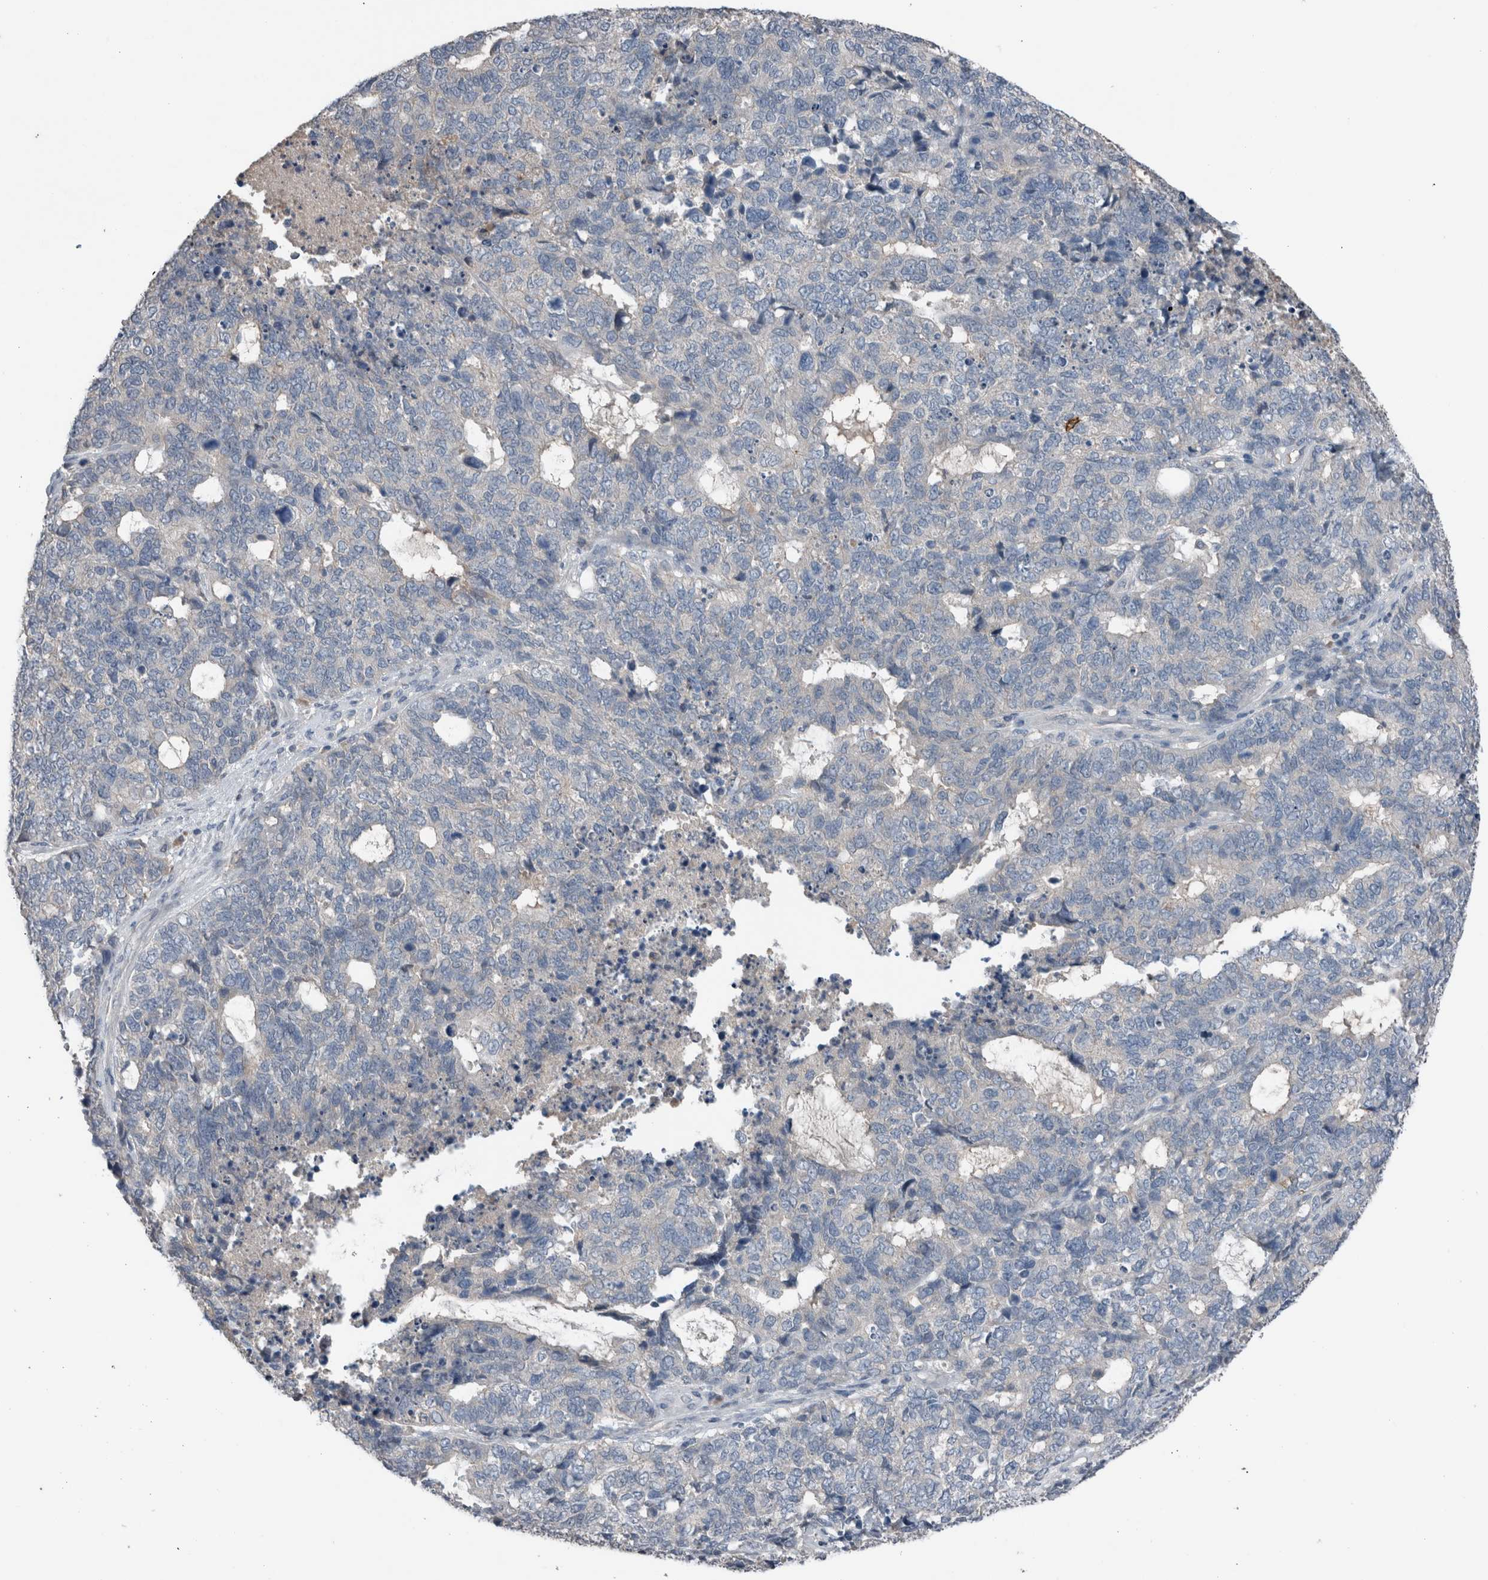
{"staining": {"intensity": "negative", "quantity": "none", "location": "none"}, "tissue": "cervical cancer", "cell_type": "Tumor cells", "image_type": "cancer", "snomed": [{"axis": "morphology", "description": "Squamous cell carcinoma, NOS"}, {"axis": "topography", "description": "Cervix"}], "caption": "This is an IHC histopathology image of cervical squamous cell carcinoma. There is no staining in tumor cells.", "gene": "CRNN", "patient": {"sex": "female", "age": 63}}